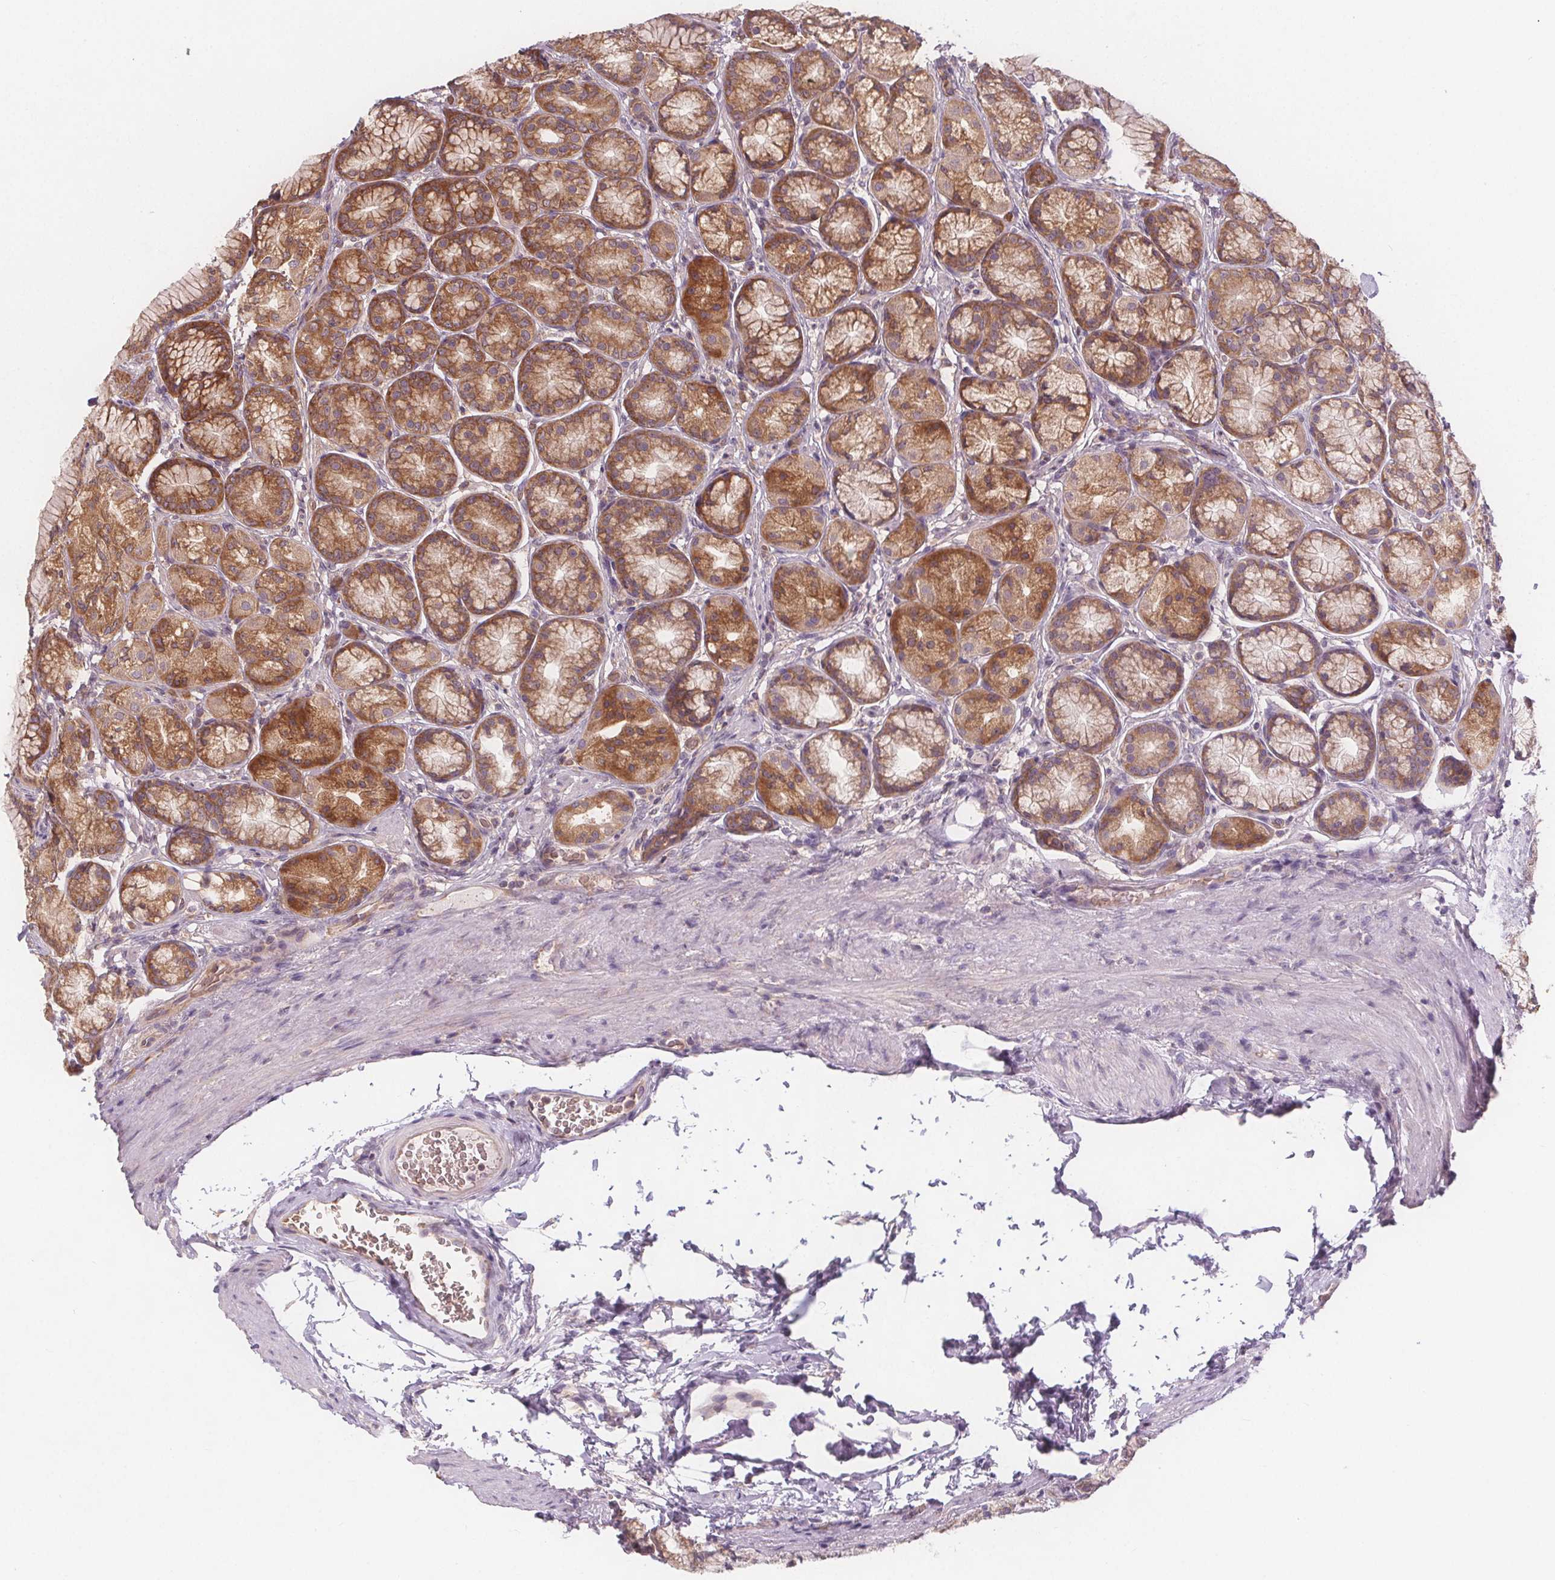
{"staining": {"intensity": "moderate", "quantity": ">75%", "location": "cytoplasmic/membranous"}, "tissue": "stomach", "cell_type": "Glandular cells", "image_type": "normal", "snomed": [{"axis": "morphology", "description": "Normal tissue, NOS"}, {"axis": "morphology", "description": "Adenocarcinoma, NOS"}, {"axis": "morphology", "description": "Adenocarcinoma, High grade"}, {"axis": "topography", "description": "Stomach, upper"}, {"axis": "topography", "description": "Stomach"}], "caption": "The image displays a brown stain indicating the presence of a protein in the cytoplasmic/membranous of glandular cells in stomach.", "gene": "EIF3D", "patient": {"sex": "female", "age": 65}}